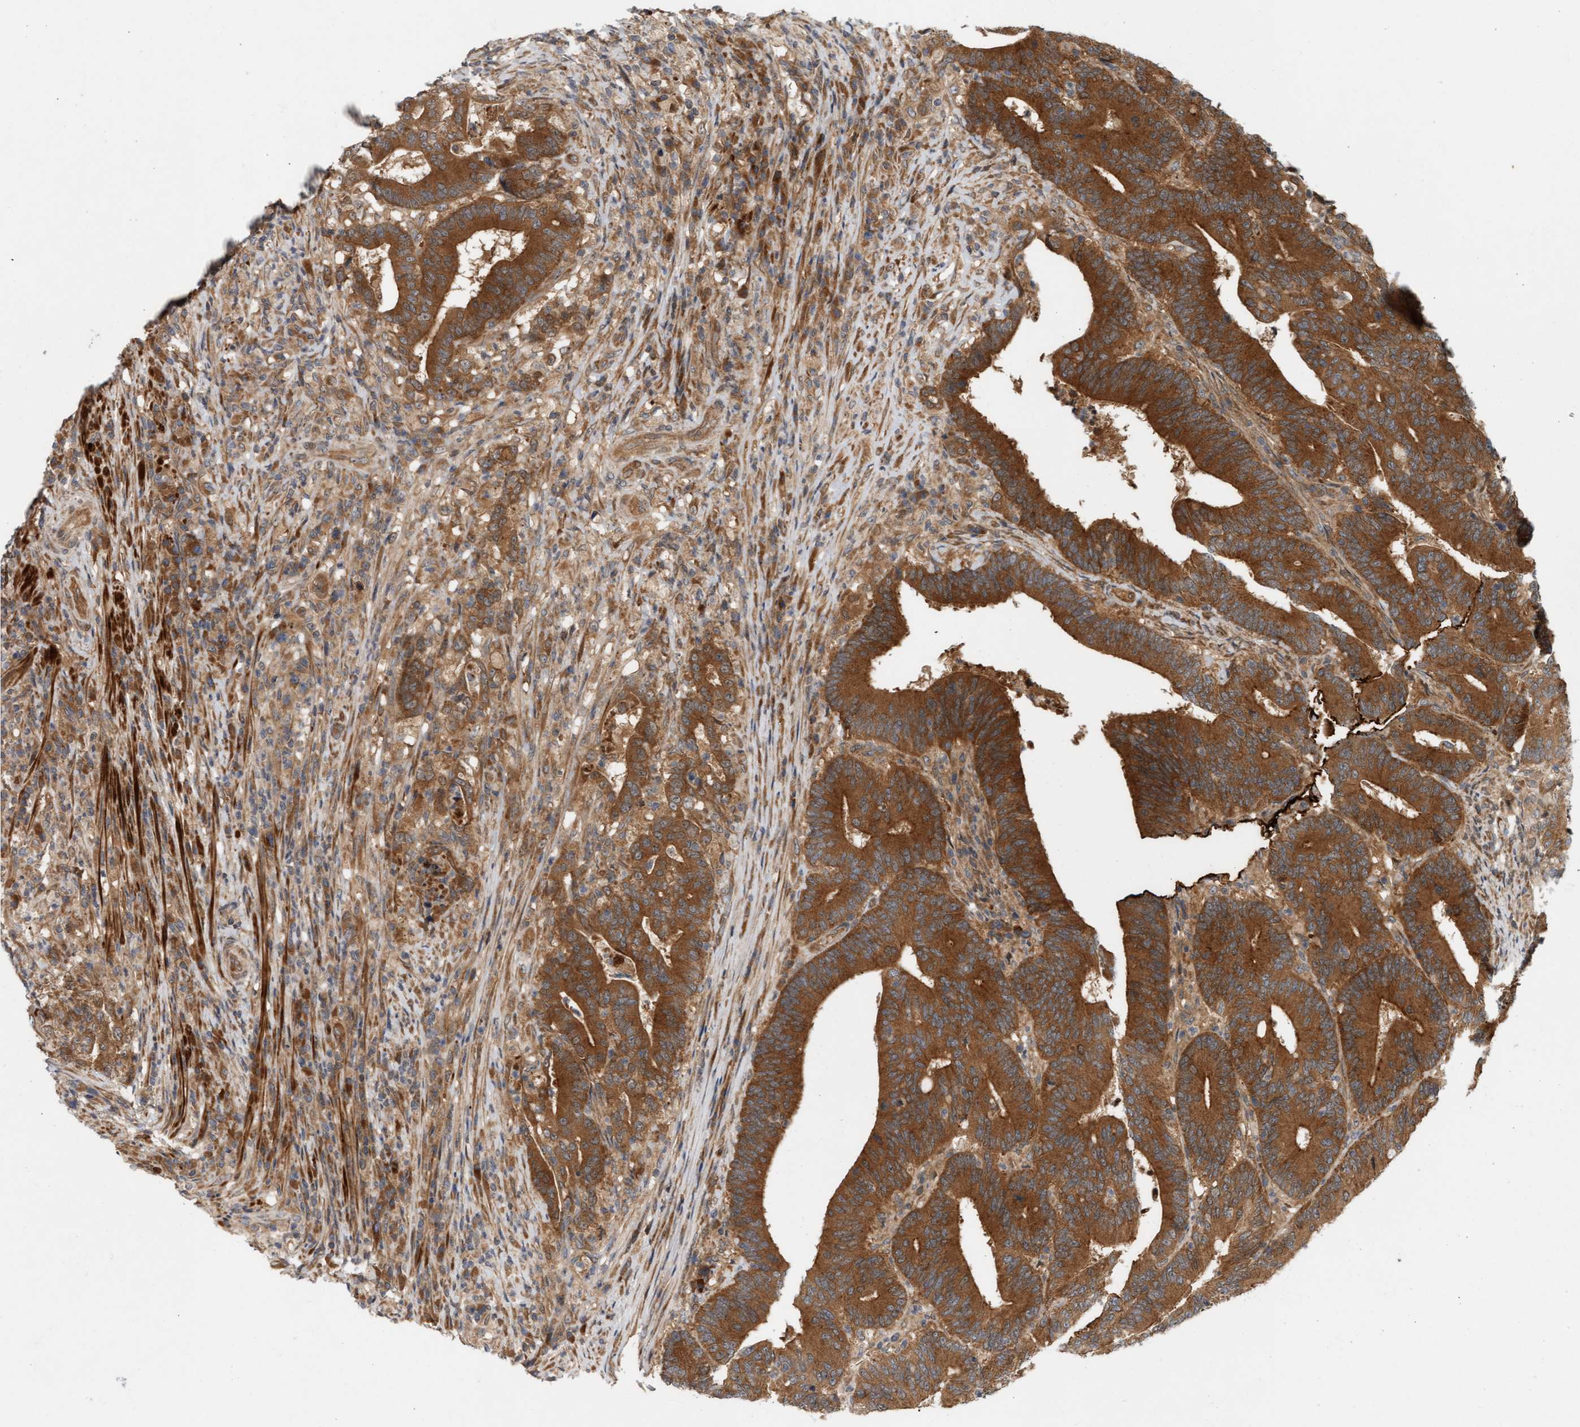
{"staining": {"intensity": "strong", "quantity": ">75%", "location": "cytoplasmic/membranous"}, "tissue": "colorectal cancer", "cell_type": "Tumor cells", "image_type": "cancer", "snomed": [{"axis": "morphology", "description": "Adenocarcinoma, NOS"}, {"axis": "topography", "description": "Colon"}], "caption": "Immunohistochemistry (IHC) (DAB) staining of human colorectal adenocarcinoma exhibits strong cytoplasmic/membranous protein staining in approximately >75% of tumor cells.", "gene": "BAHCC1", "patient": {"sex": "female", "age": 66}}